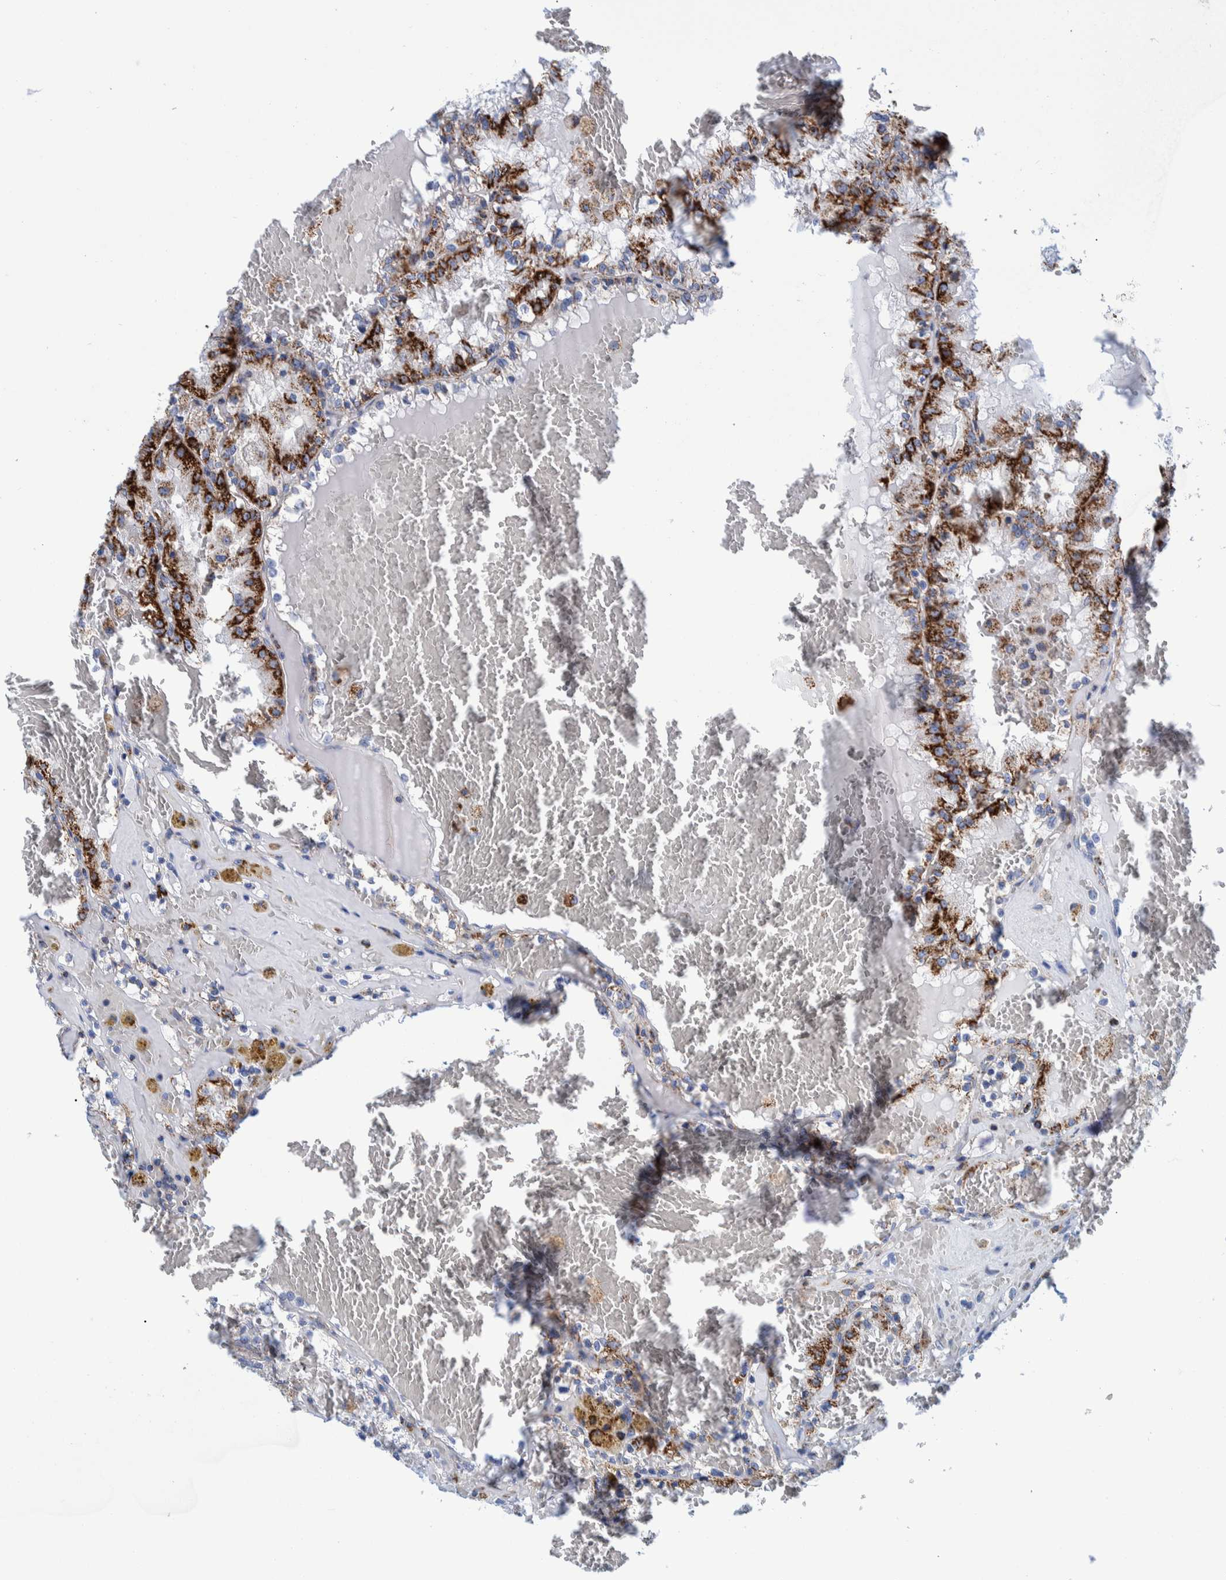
{"staining": {"intensity": "strong", "quantity": ">75%", "location": "cytoplasmic/membranous"}, "tissue": "renal cancer", "cell_type": "Tumor cells", "image_type": "cancer", "snomed": [{"axis": "morphology", "description": "Adenocarcinoma, NOS"}, {"axis": "topography", "description": "Kidney"}], "caption": "Protein expression analysis of human renal cancer (adenocarcinoma) reveals strong cytoplasmic/membranous positivity in approximately >75% of tumor cells.", "gene": "BZW2", "patient": {"sex": "female", "age": 56}}